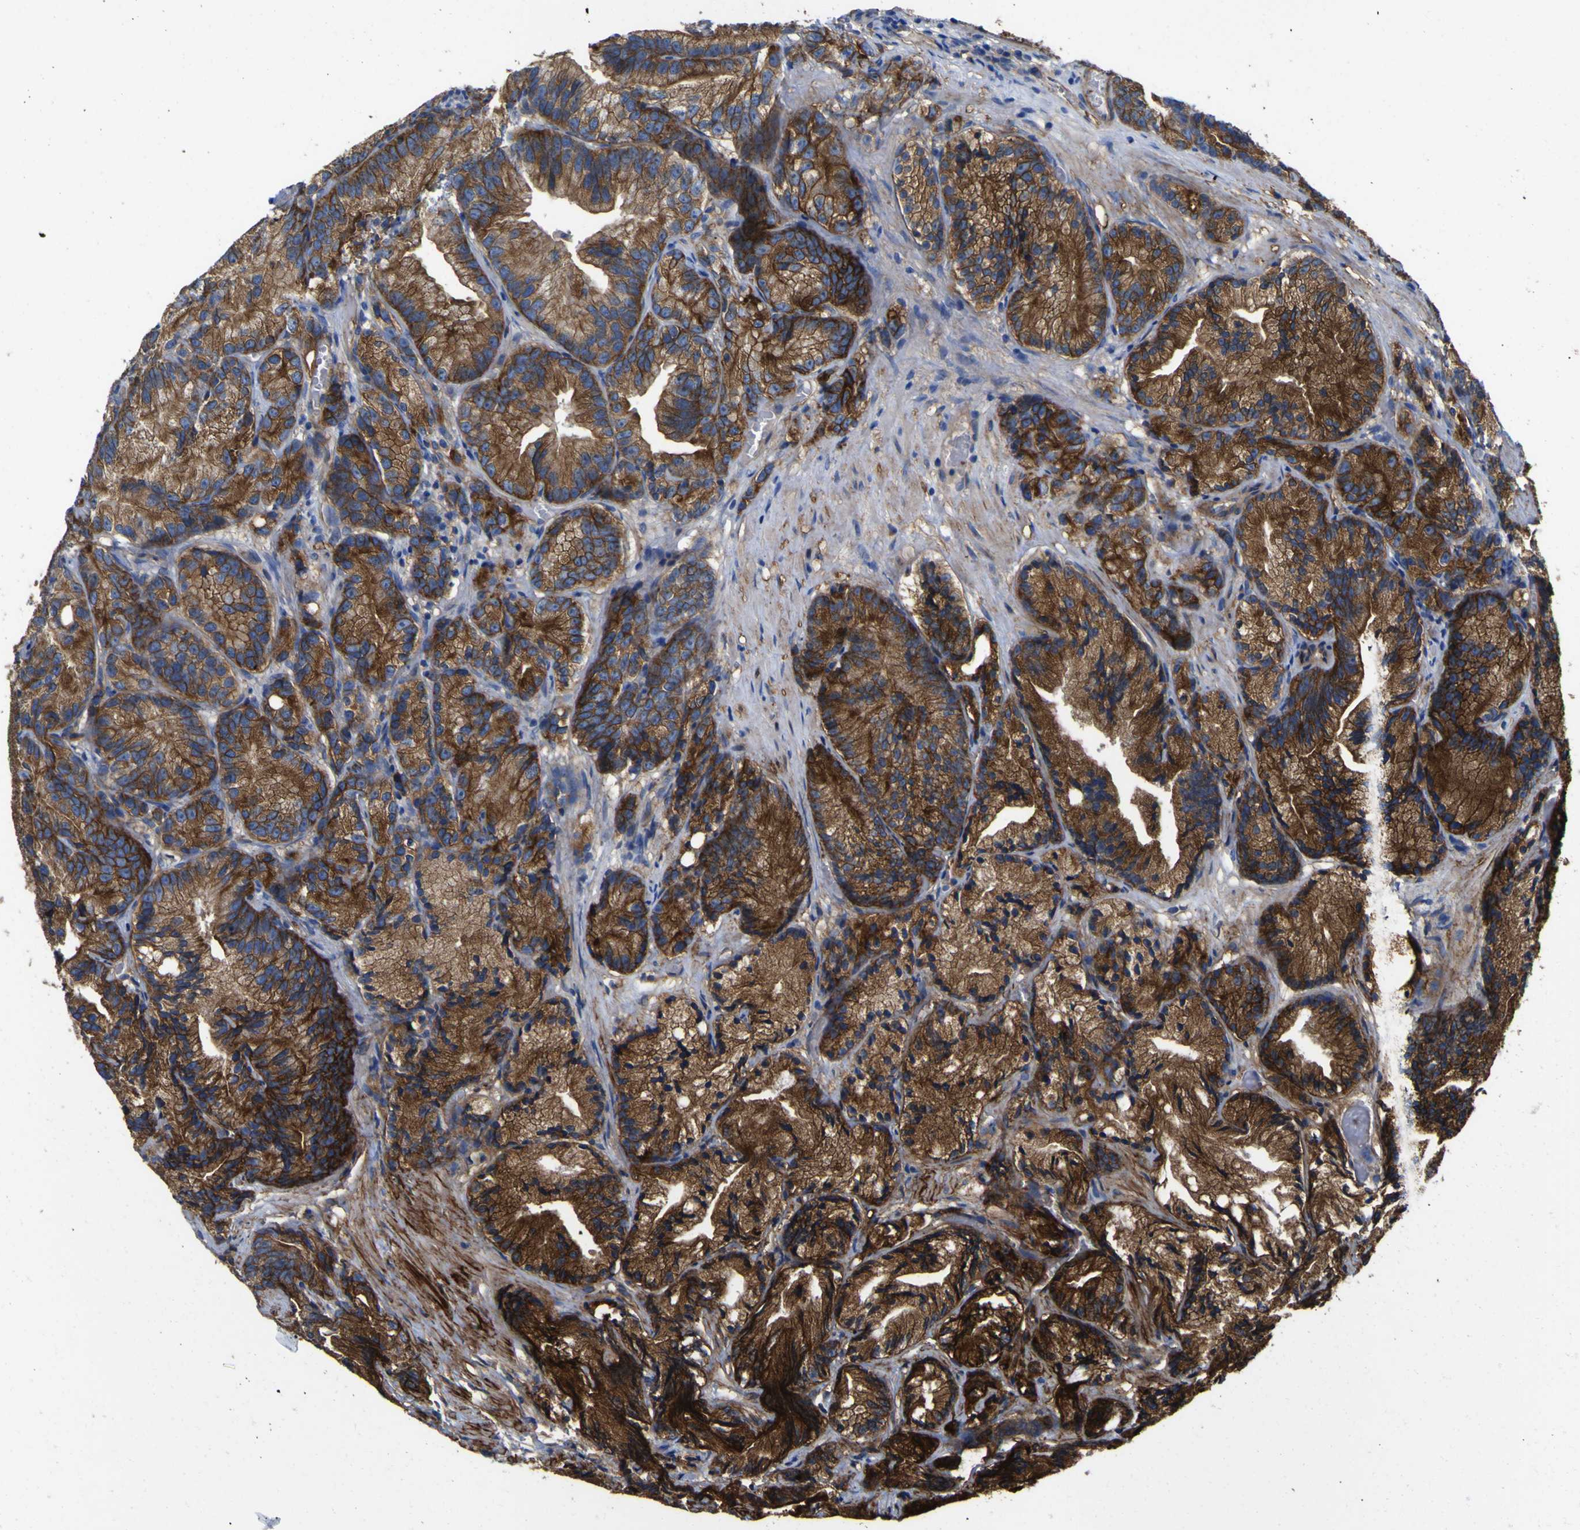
{"staining": {"intensity": "strong", "quantity": ">75%", "location": "cytoplasmic/membranous"}, "tissue": "prostate cancer", "cell_type": "Tumor cells", "image_type": "cancer", "snomed": [{"axis": "morphology", "description": "Adenocarcinoma, Low grade"}, {"axis": "topography", "description": "Prostate"}], "caption": "Protein expression analysis of human adenocarcinoma (low-grade) (prostate) reveals strong cytoplasmic/membranous staining in about >75% of tumor cells.", "gene": "CD151", "patient": {"sex": "male", "age": 89}}